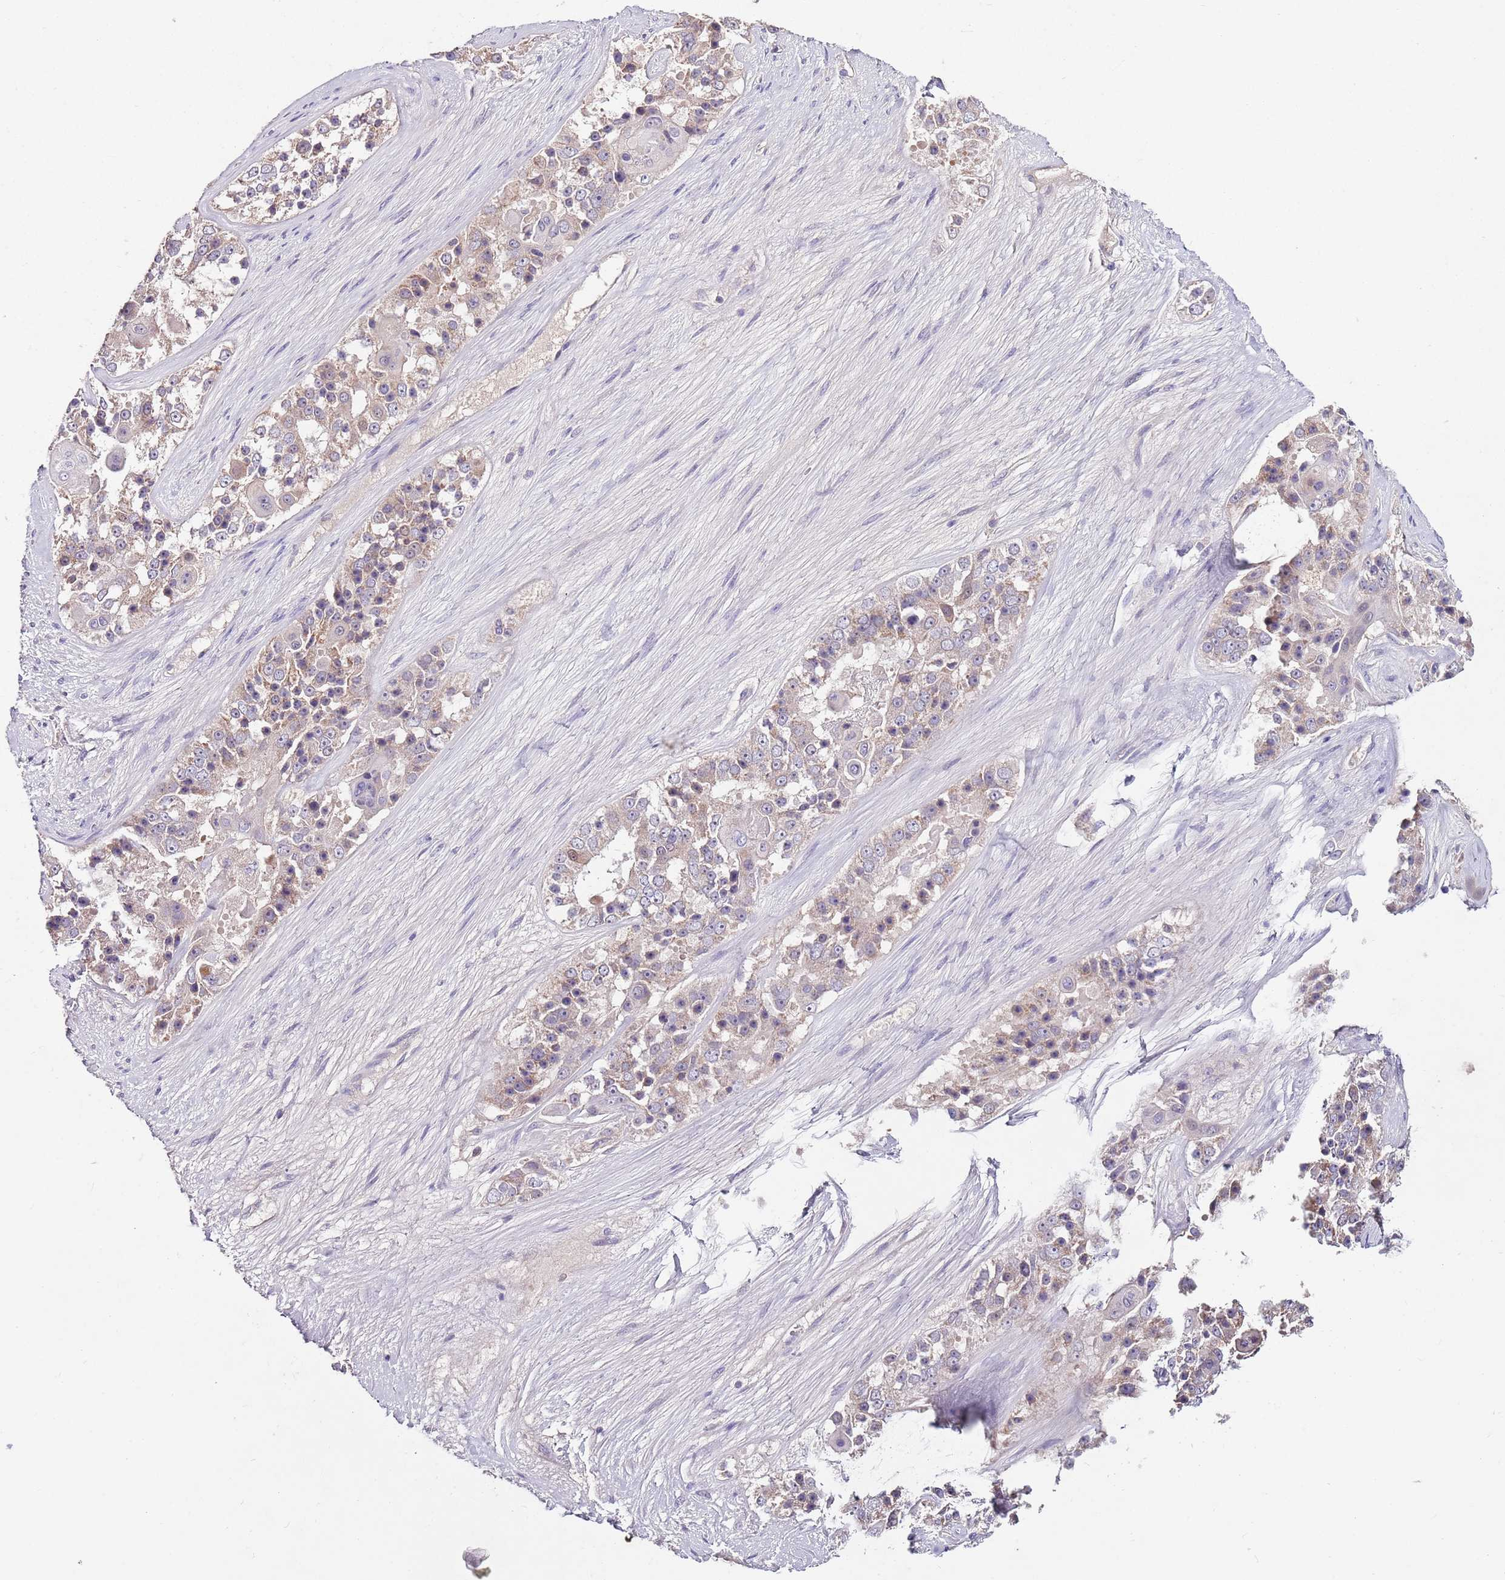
{"staining": {"intensity": "weak", "quantity": "<25%", "location": "cytoplasmic/membranous"}, "tissue": "ovarian cancer", "cell_type": "Tumor cells", "image_type": "cancer", "snomed": [{"axis": "morphology", "description": "Carcinoma, endometroid"}, {"axis": "topography", "description": "Ovary"}], "caption": "Tumor cells are negative for protein expression in human ovarian endometroid carcinoma.", "gene": "NRDE2", "patient": {"sex": "female", "age": 51}}